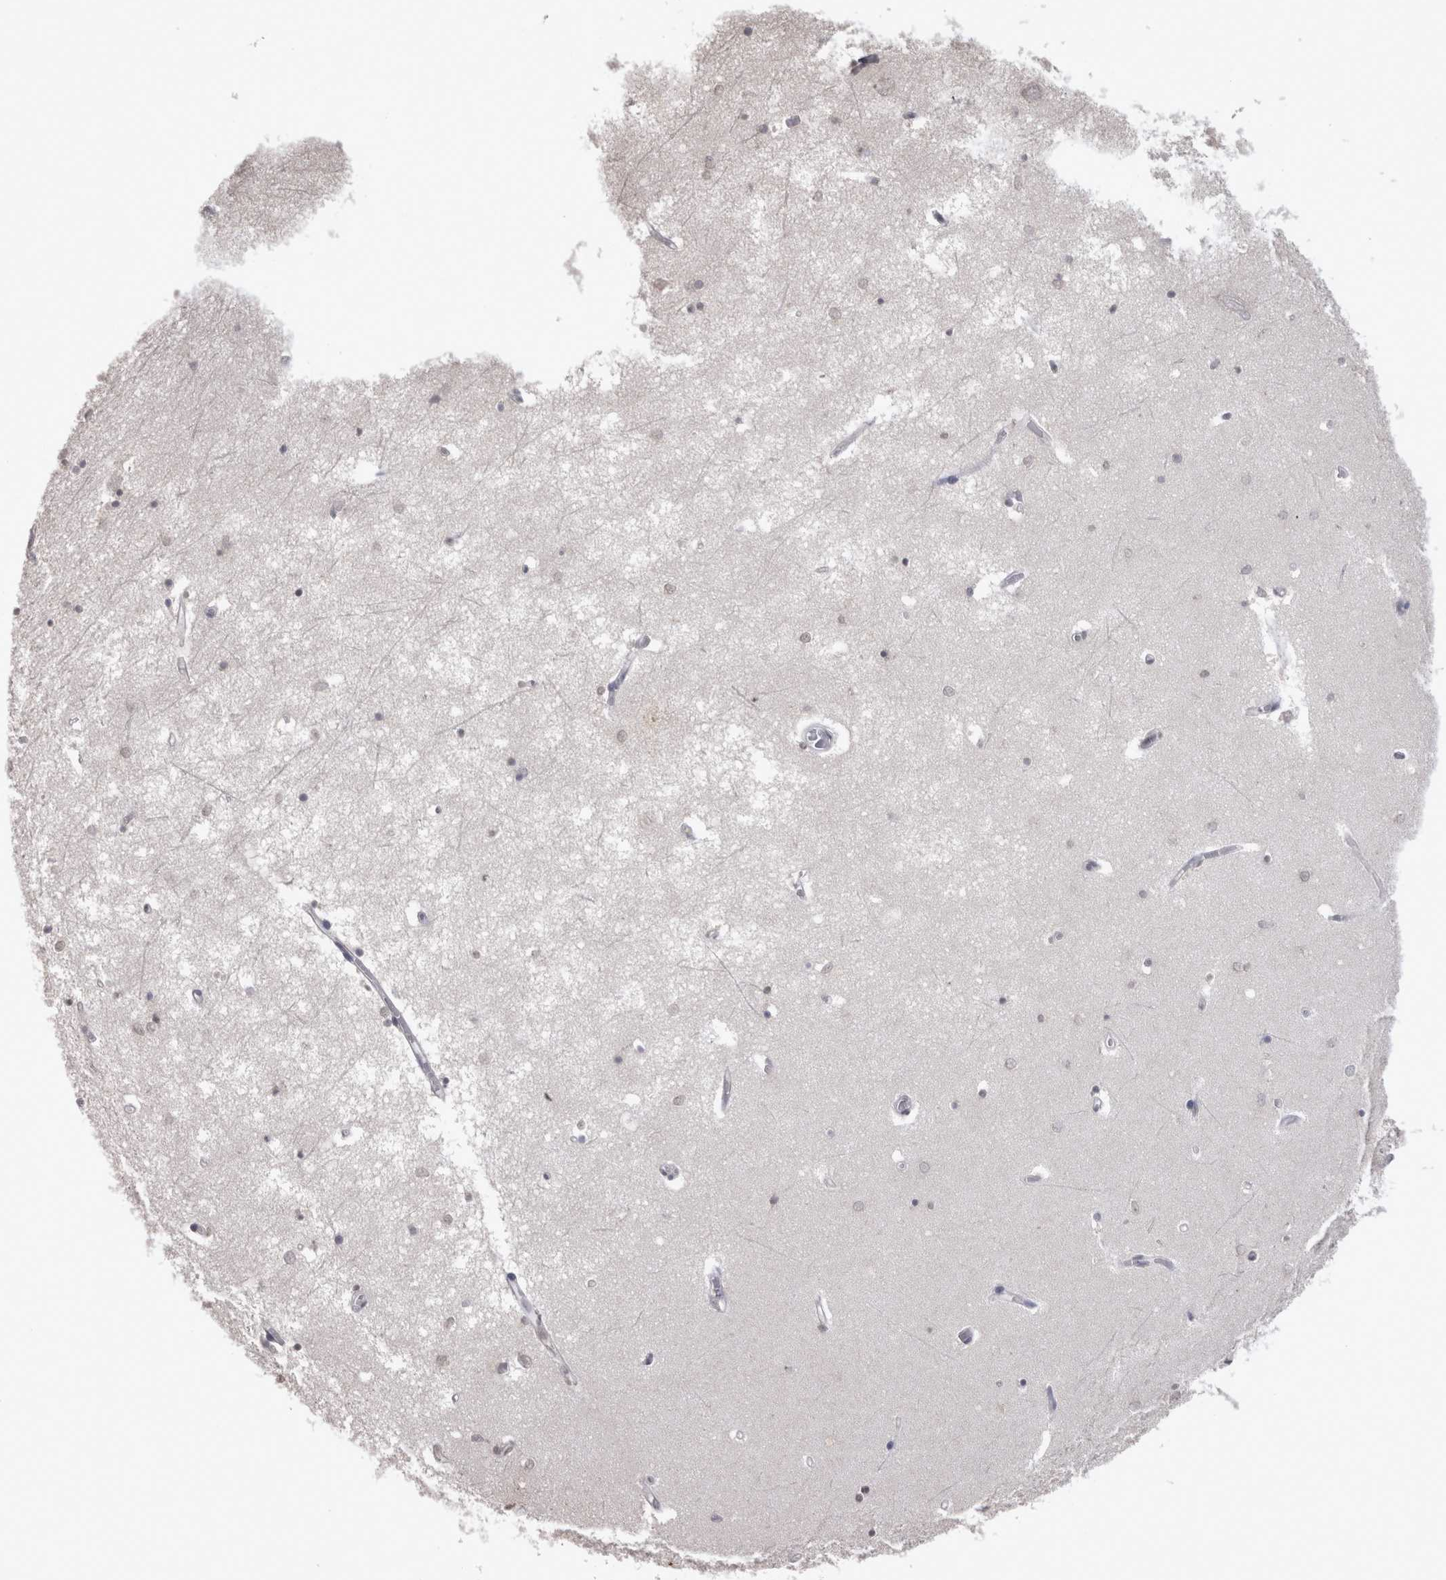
{"staining": {"intensity": "negative", "quantity": "none", "location": "none"}, "tissue": "hippocampus", "cell_type": "Glial cells", "image_type": "normal", "snomed": [{"axis": "morphology", "description": "Normal tissue, NOS"}, {"axis": "topography", "description": "Hippocampus"}], "caption": "The histopathology image reveals no significant expression in glial cells of hippocampus. (IHC, brightfield microscopy, high magnification).", "gene": "LAX1", "patient": {"sex": "male", "age": 70}}